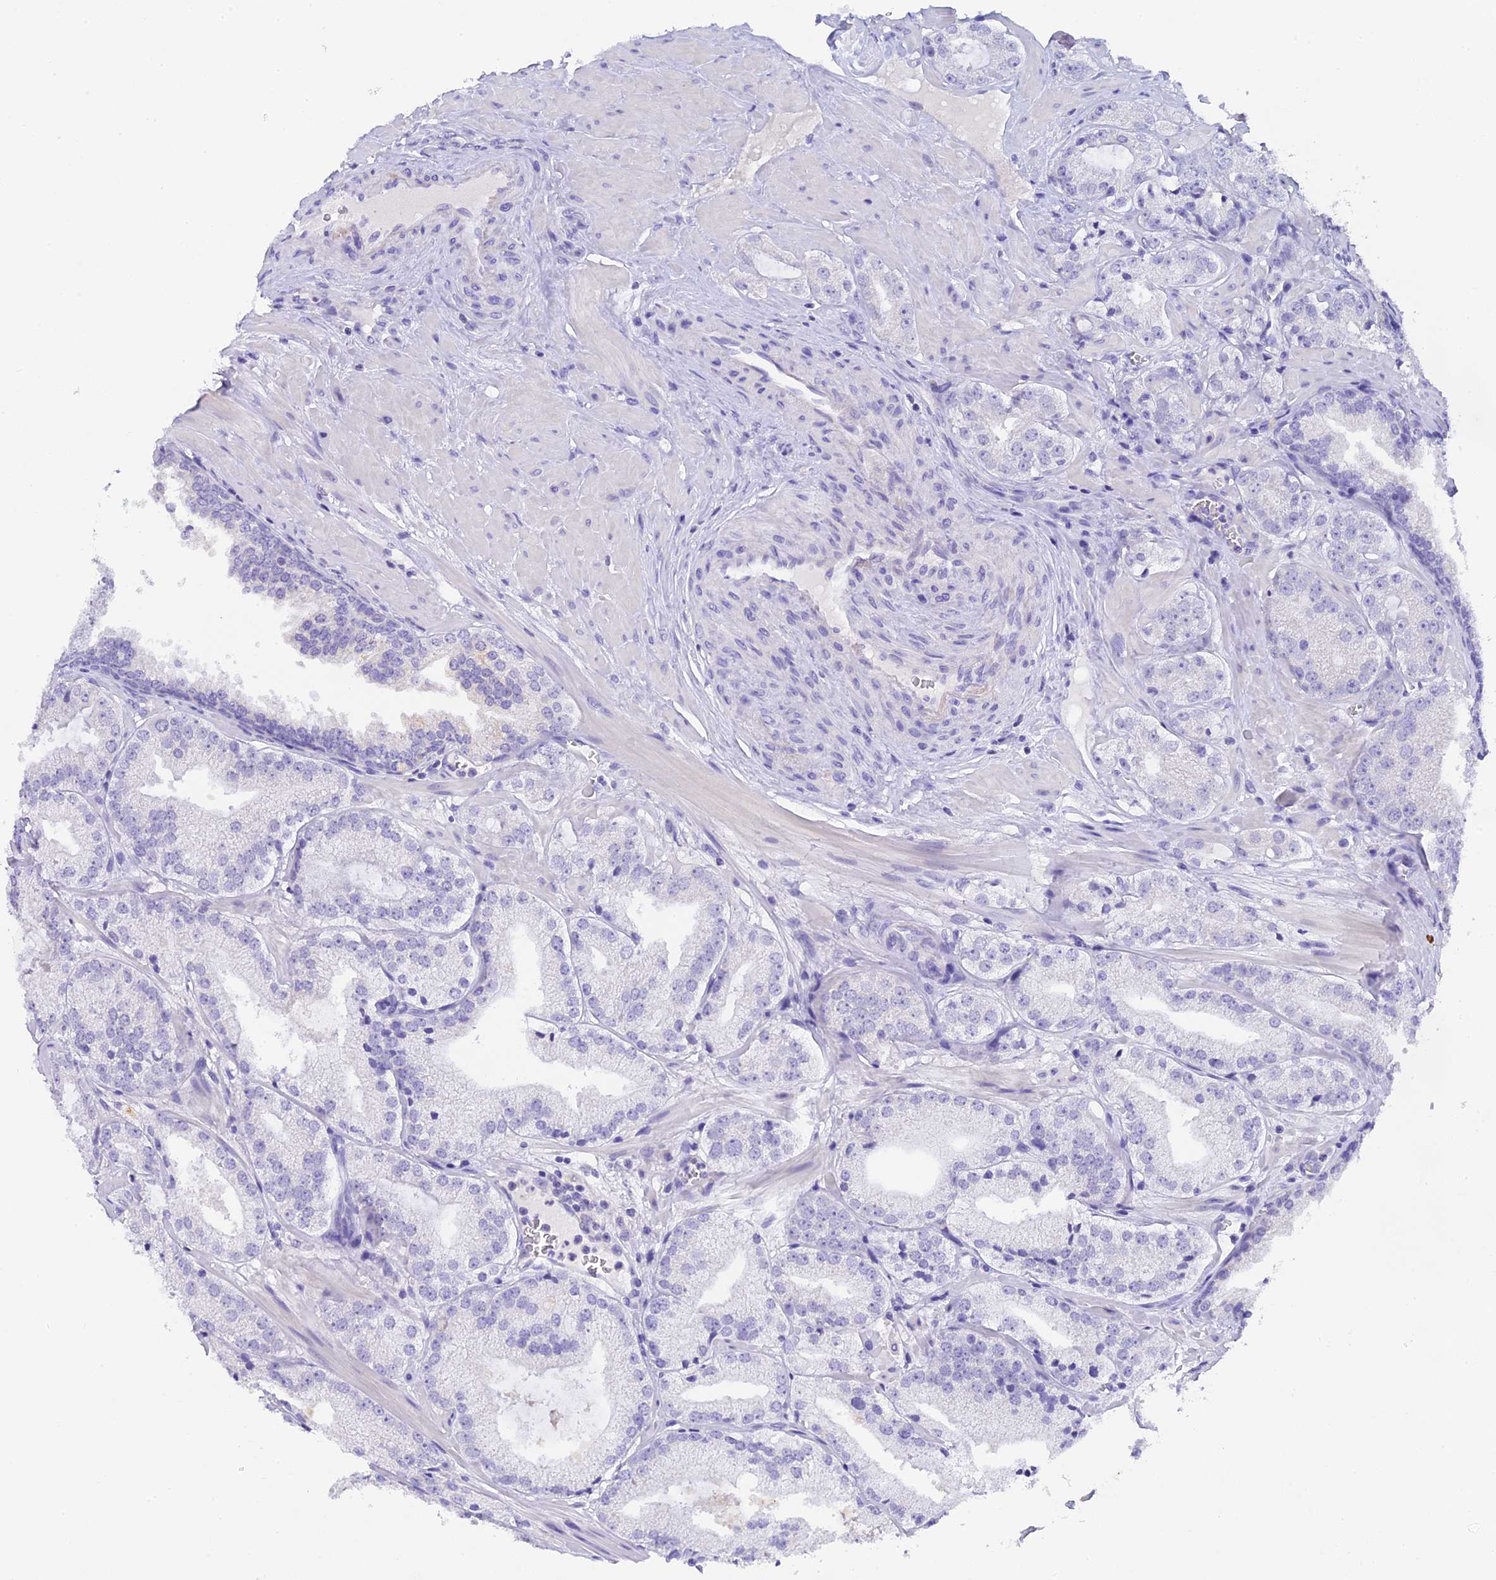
{"staining": {"intensity": "negative", "quantity": "none", "location": "none"}, "tissue": "prostate cancer", "cell_type": "Tumor cells", "image_type": "cancer", "snomed": [{"axis": "morphology", "description": "Adenocarcinoma, Low grade"}, {"axis": "topography", "description": "Prostate"}], "caption": "Tumor cells are negative for protein expression in human prostate low-grade adenocarcinoma. (Immunohistochemistry (ihc), brightfield microscopy, high magnification).", "gene": "C12orf29", "patient": {"sex": "male", "age": 60}}